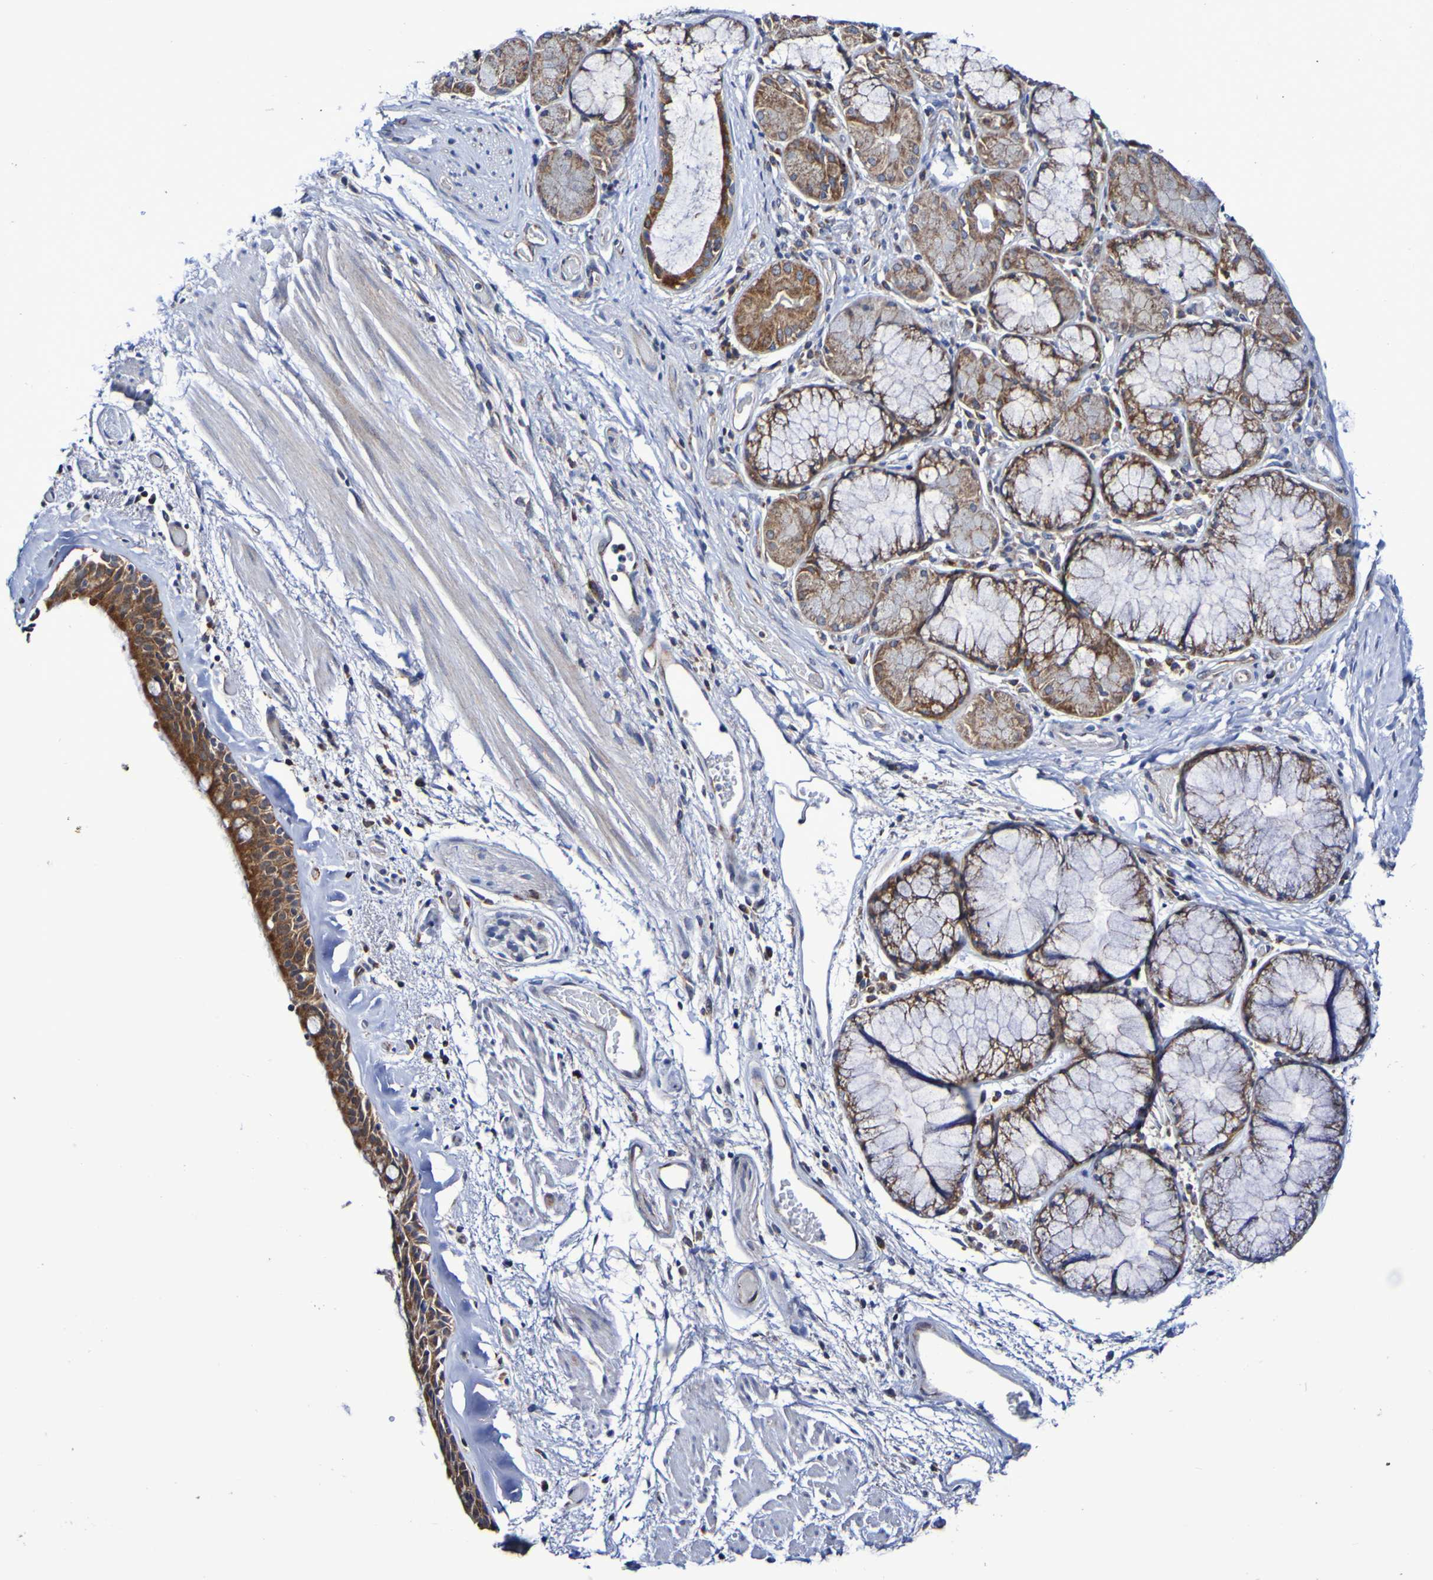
{"staining": {"intensity": "strong", "quantity": ">75%", "location": "cytoplasmic/membranous"}, "tissue": "bronchus", "cell_type": "Respiratory epithelial cells", "image_type": "normal", "snomed": [{"axis": "morphology", "description": "Normal tissue, NOS"}, {"axis": "morphology", "description": "Adenocarcinoma, NOS"}, {"axis": "topography", "description": "Bronchus"}, {"axis": "topography", "description": "Lung"}], "caption": "Protein positivity by immunohistochemistry displays strong cytoplasmic/membranous positivity in about >75% of respiratory epithelial cells in benign bronchus.", "gene": "GJB1", "patient": {"sex": "female", "age": 54}}